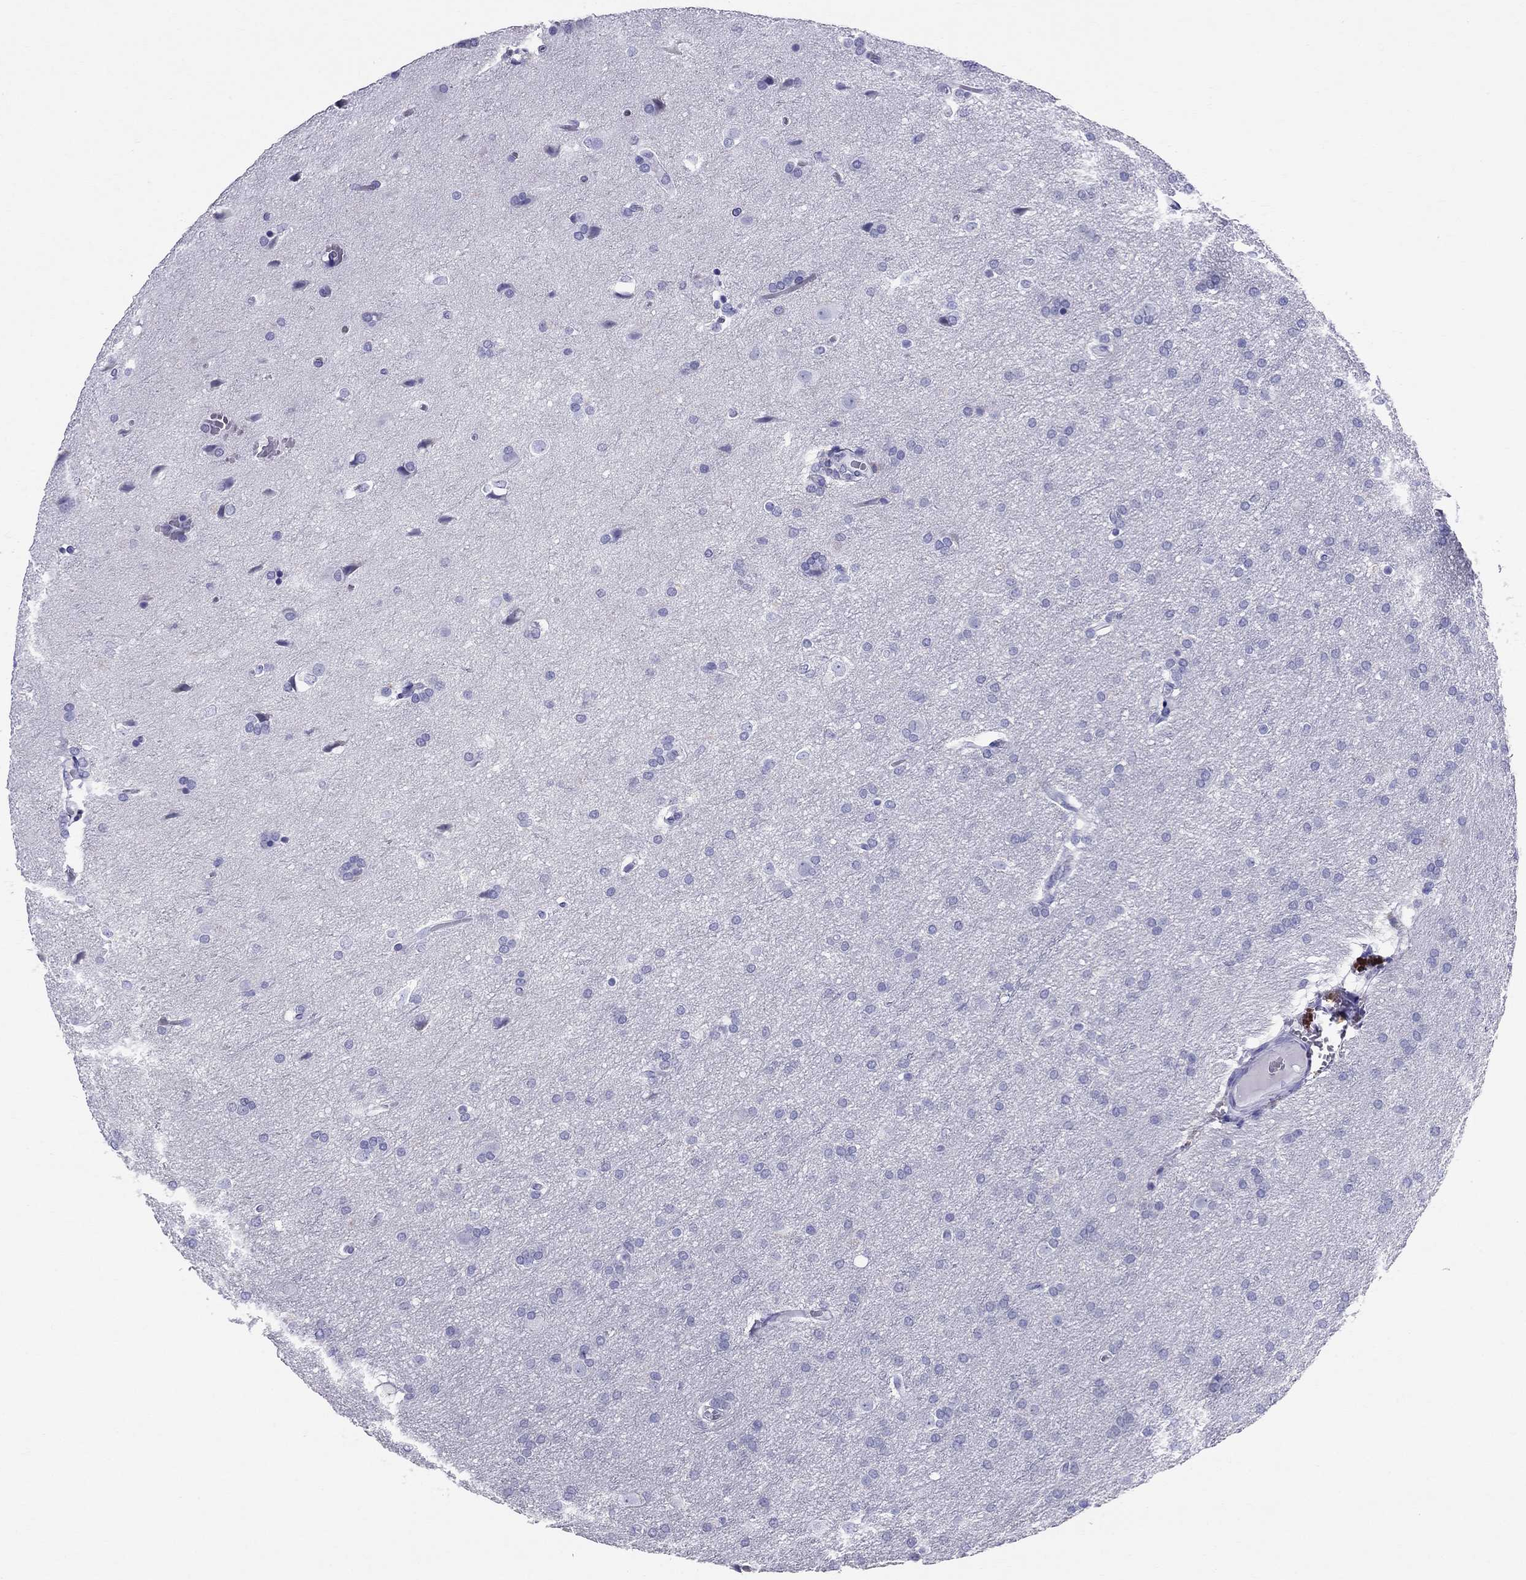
{"staining": {"intensity": "negative", "quantity": "none", "location": "none"}, "tissue": "glioma", "cell_type": "Tumor cells", "image_type": "cancer", "snomed": [{"axis": "morphology", "description": "Glioma, malignant, Low grade"}, {"axis": "topography", "description": "Brain"}], "caption": "An IHC micrograph of malignant low-grade glioma is shown. There is no staining in tumor cells of malignant low-grade glioma. (Stains: DAB immunohistochemistry with hematoxylin counter stain, Microscopy: brightfield microscopy at high magnification).", "gene": "DNAAF6", "patient": {"sex": "female", "age": 32}}